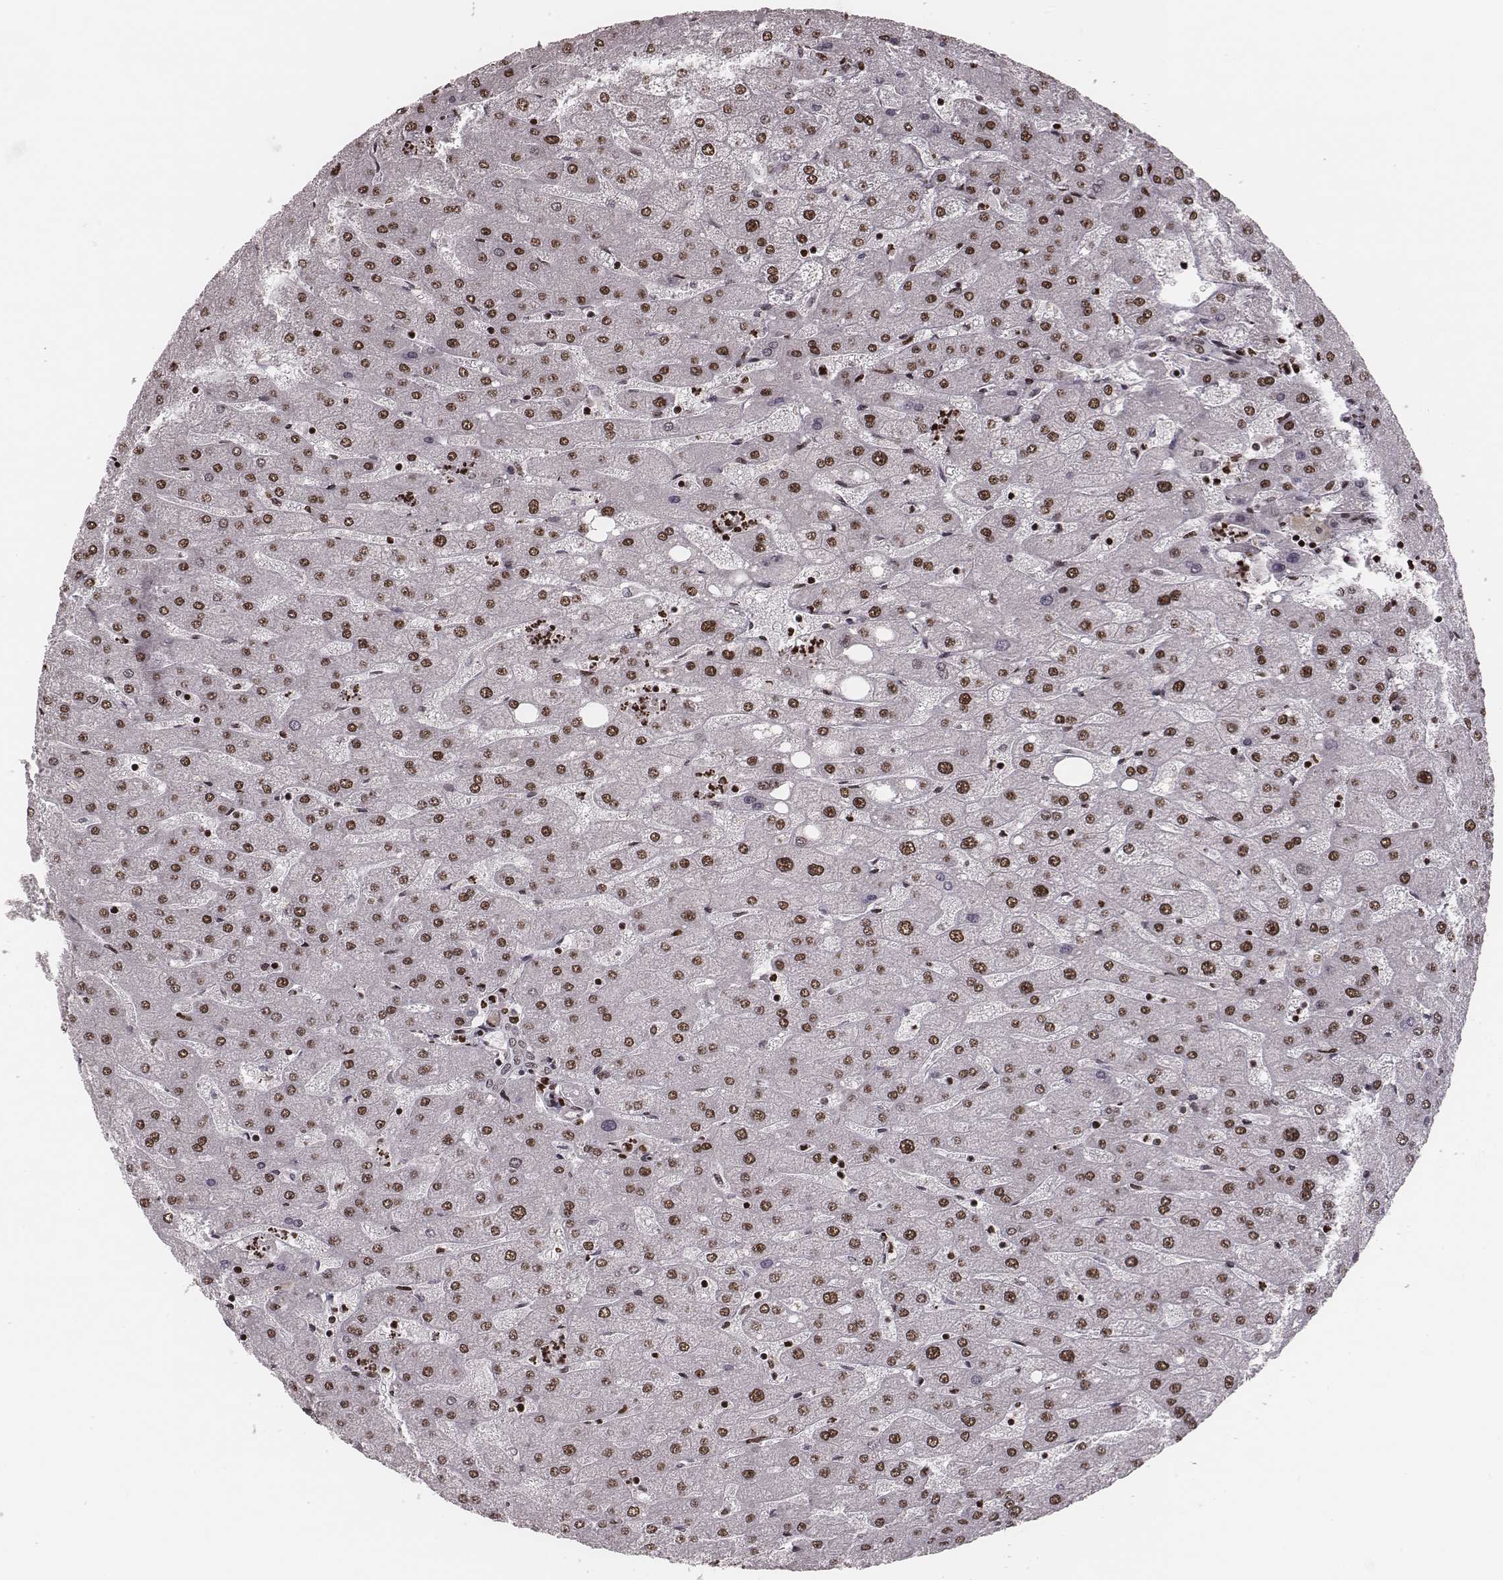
{"staining": {"intensity": "negative", "quantity": "none", "location": "none"}, "tissue": "liver", "cell_type": "Cholangiocytes", "image_type": "normal", "snomed": [{"axis": "morphology", "description": "Normal tissue, NOS"}, {"axis": "topography", "description": "Liver"}], "caption": "Immunohistochemistry (IHC) photomicrograph of normal liver: human liver stained with DAB reveals no significant protein staining in cholangiocytes.", "gene": "VRK3", "patient": {"sex": "male", "age": 67}}